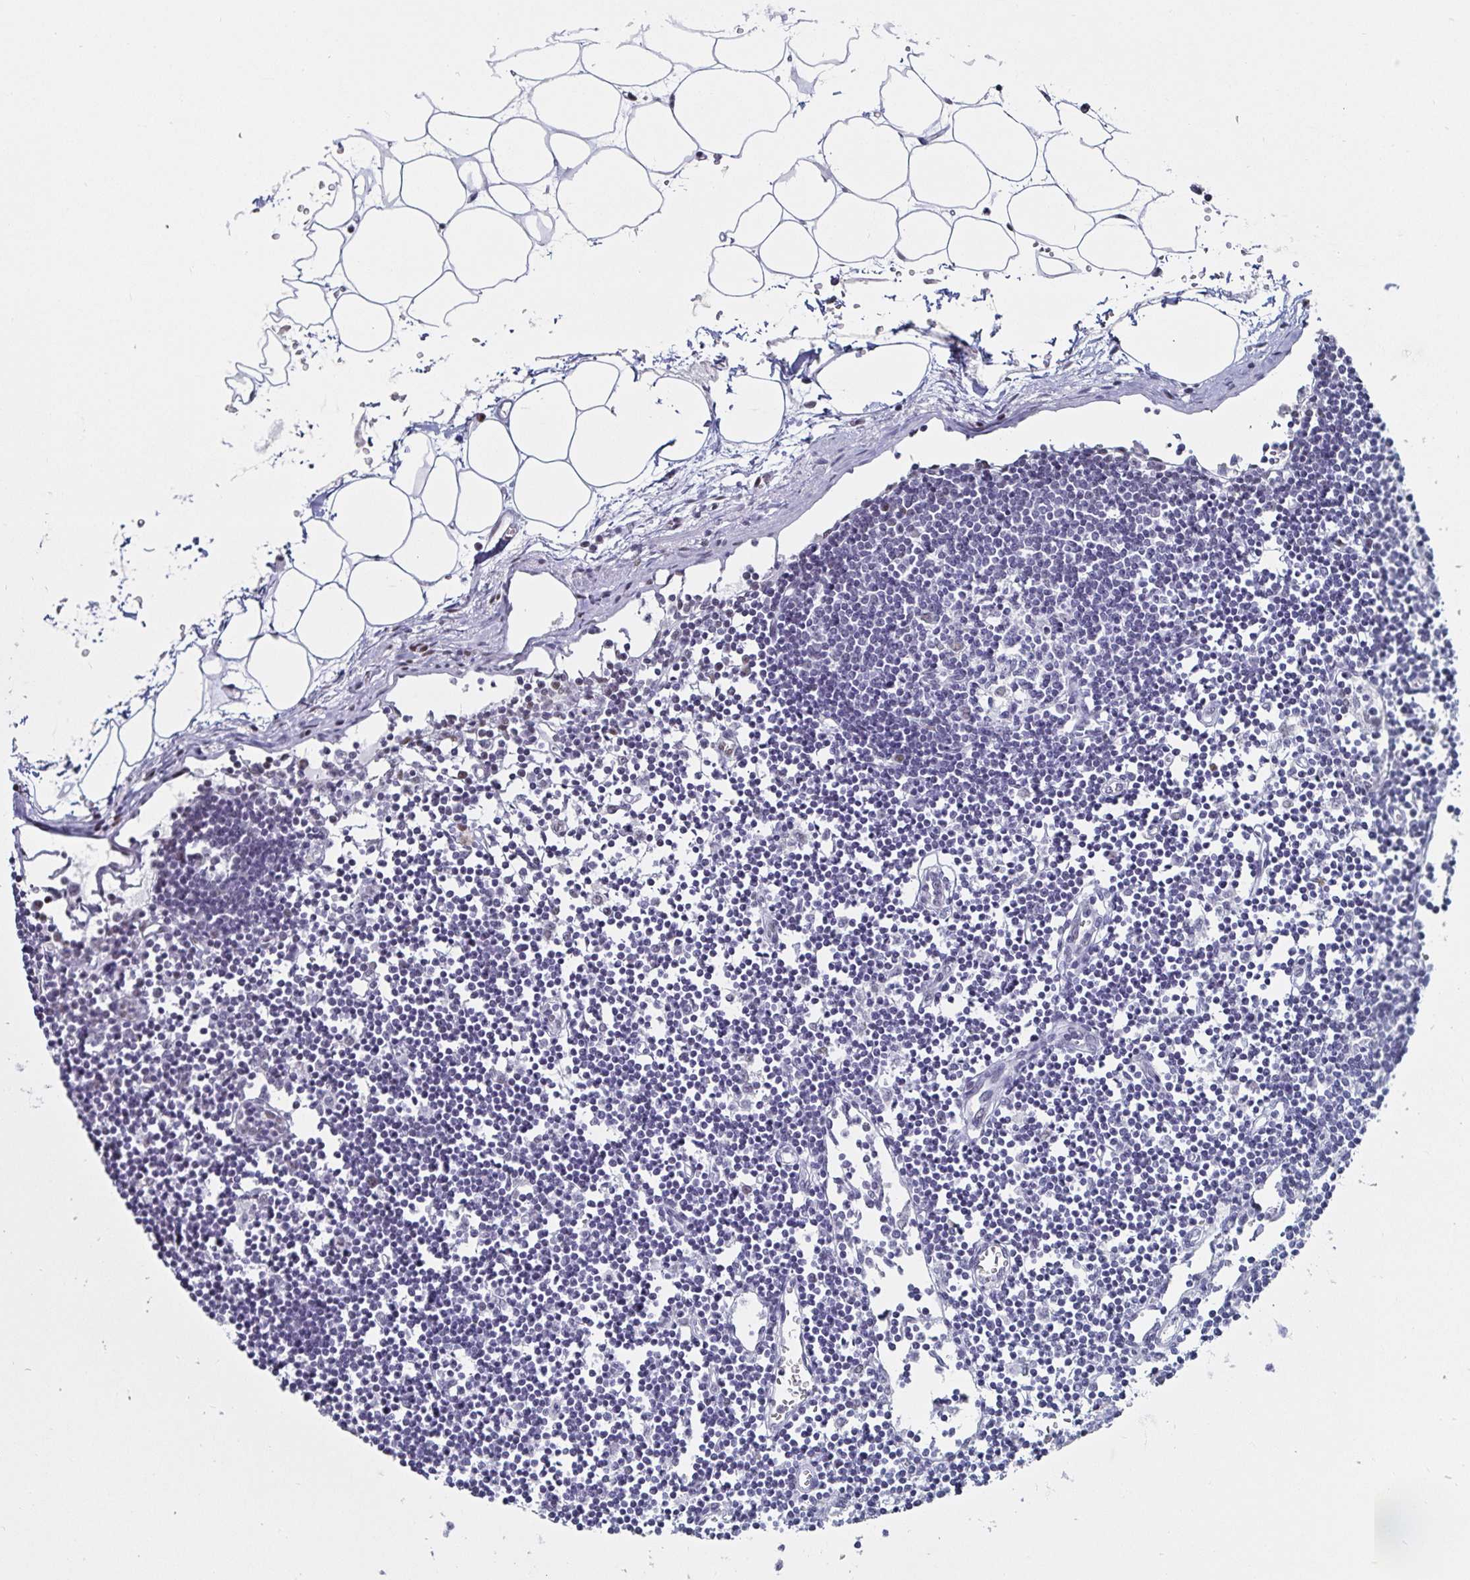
{"staining": {"intensity": "negative", "quantity": "none", "location": "none"}, "tissue": "lymph node", "cell_type": "Germinal center cells", "image_type": "normal", "snomed": [{"axis": "morphology", "description": "Normal tissue, NOS"}, {"axis": "topography", "description": "Lymph node"}], "caption": "Protein analysis of benign lymph node demonstrates no significant expression in germinal center cells.", "gene": "DDX39B", "patient": {"sex": "female", "age": 65}}